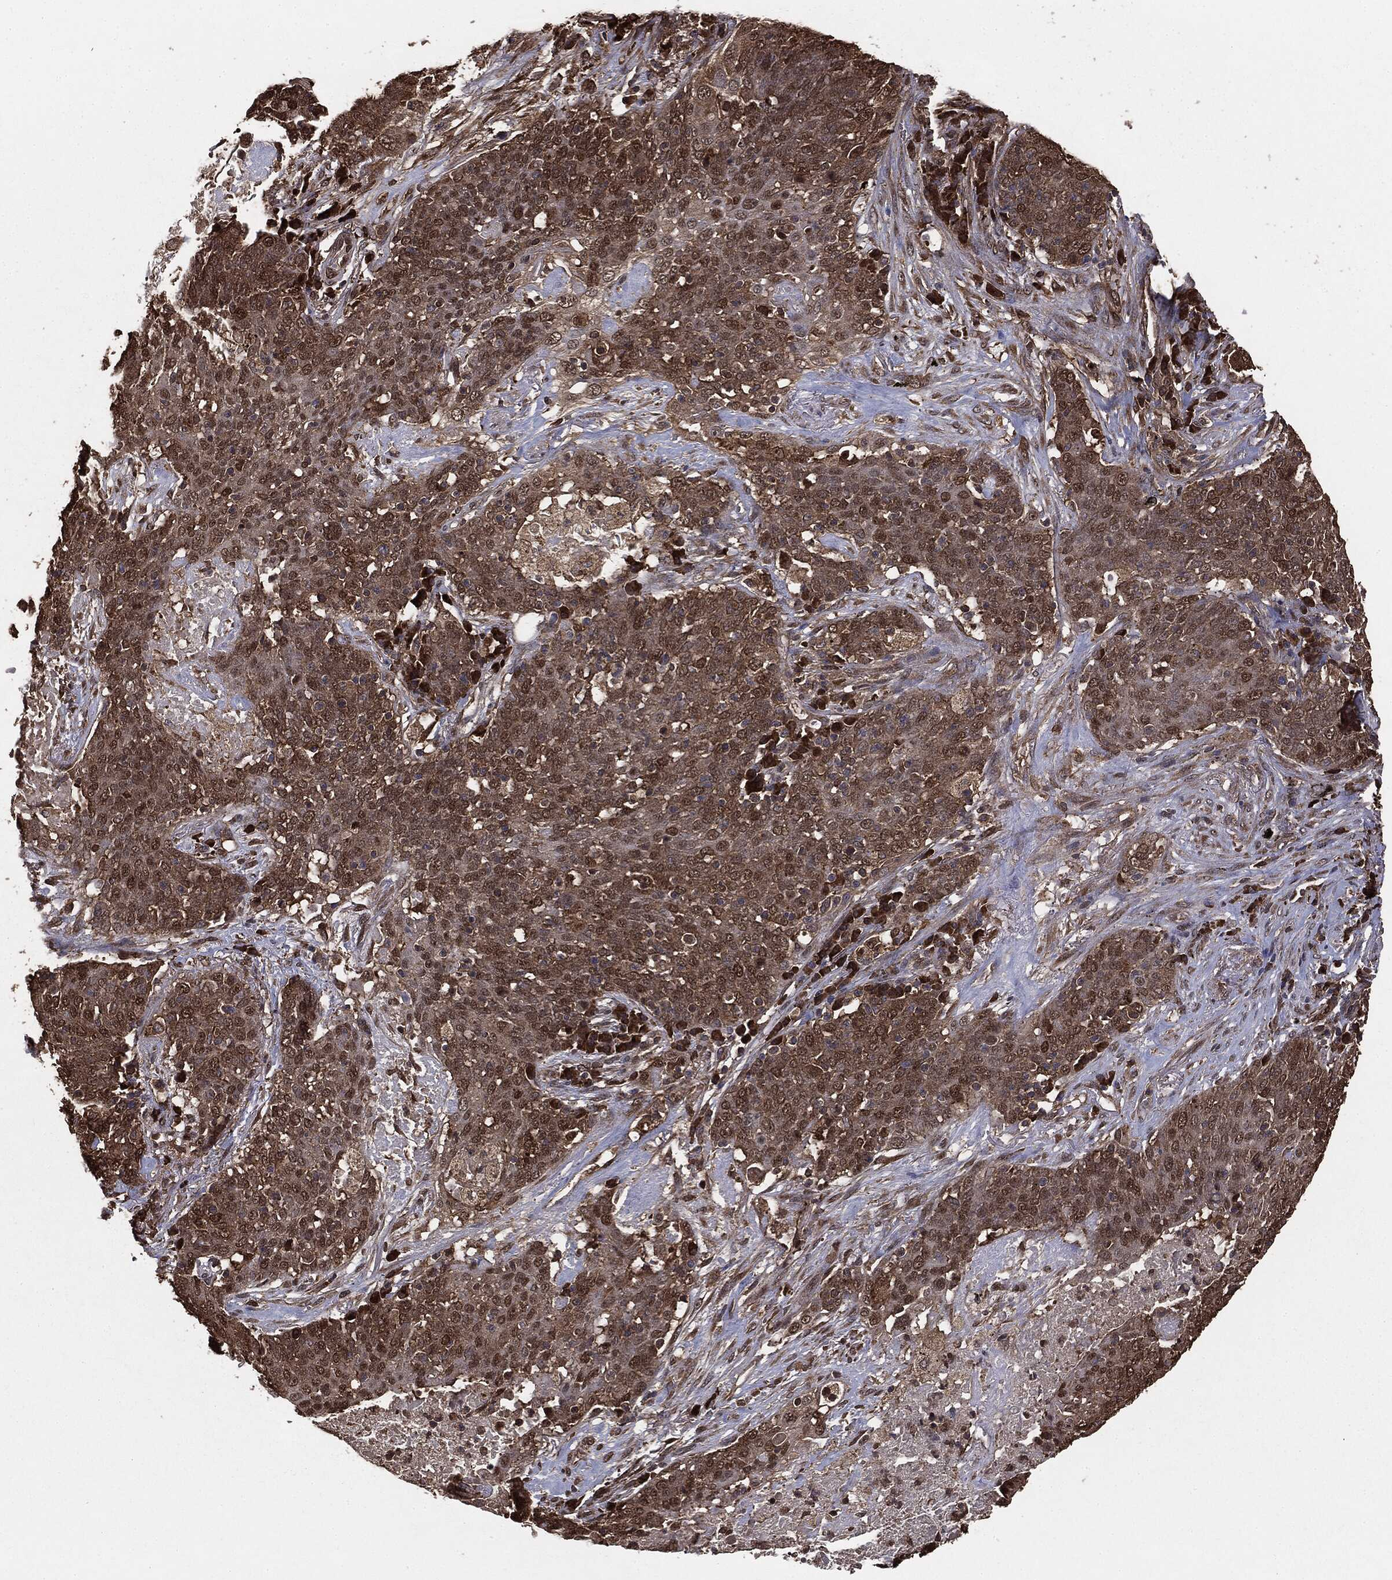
{"staining": {"intensity": "moderate", "quantity": ">75%", "location": "cytoplasmic/membranous"}, "tissue": "lung cancer", "cell_type": "Tumor cells", "image_type": "cancer", "snomed": [{"axis": "morphology", "description": "Squamous cell carcinoma, NOS"}, {"axis": "topography", "description": "Lung"}], "caption": "A micrograph showing moderate cytoplasmic/membranous staining in about >75% of tumor cells in lung cancer, as visualized by brown immunohistochemical staining.", "gene": "NME1", "patient": {"sex": "male", "age": 82}}